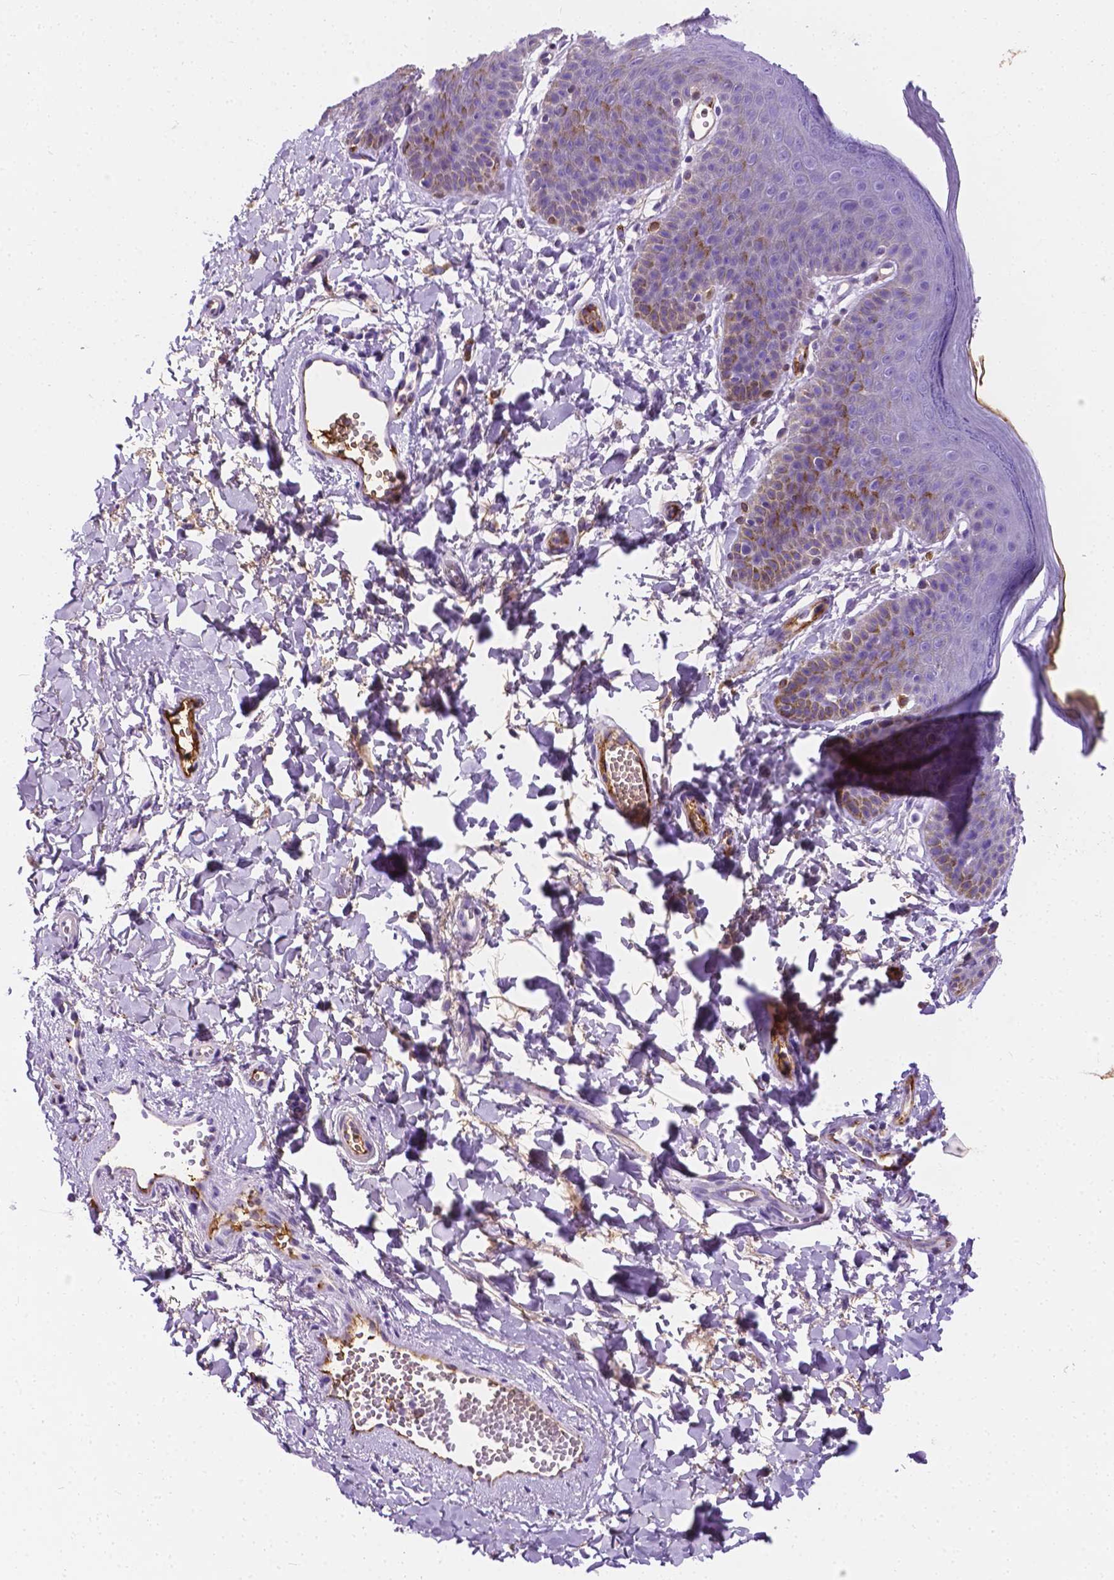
{"staining": {"intensity": "negative", "quantity": "none", "location": "none"}, "tissue": "skin", "cell_type": "Epidermal cells", "image_type": "normal", "snomed": [{"axis": "morphology", "description": "Normal tissue, NOS"}, {"axis": "topography", "description": "Anal"}], "caption": "DAB (3,3'-diaminobenzidine) immunohistochemical staining of normal skin displays no significant staining in epidermal cells. (DAB (3,3'-diaminobenzidine) immunohistochemistry (IHC) visualized using brightfield microscopy, high magnification).", "gene": "APOE", "patient": {"sex": "male", "age": 53}}